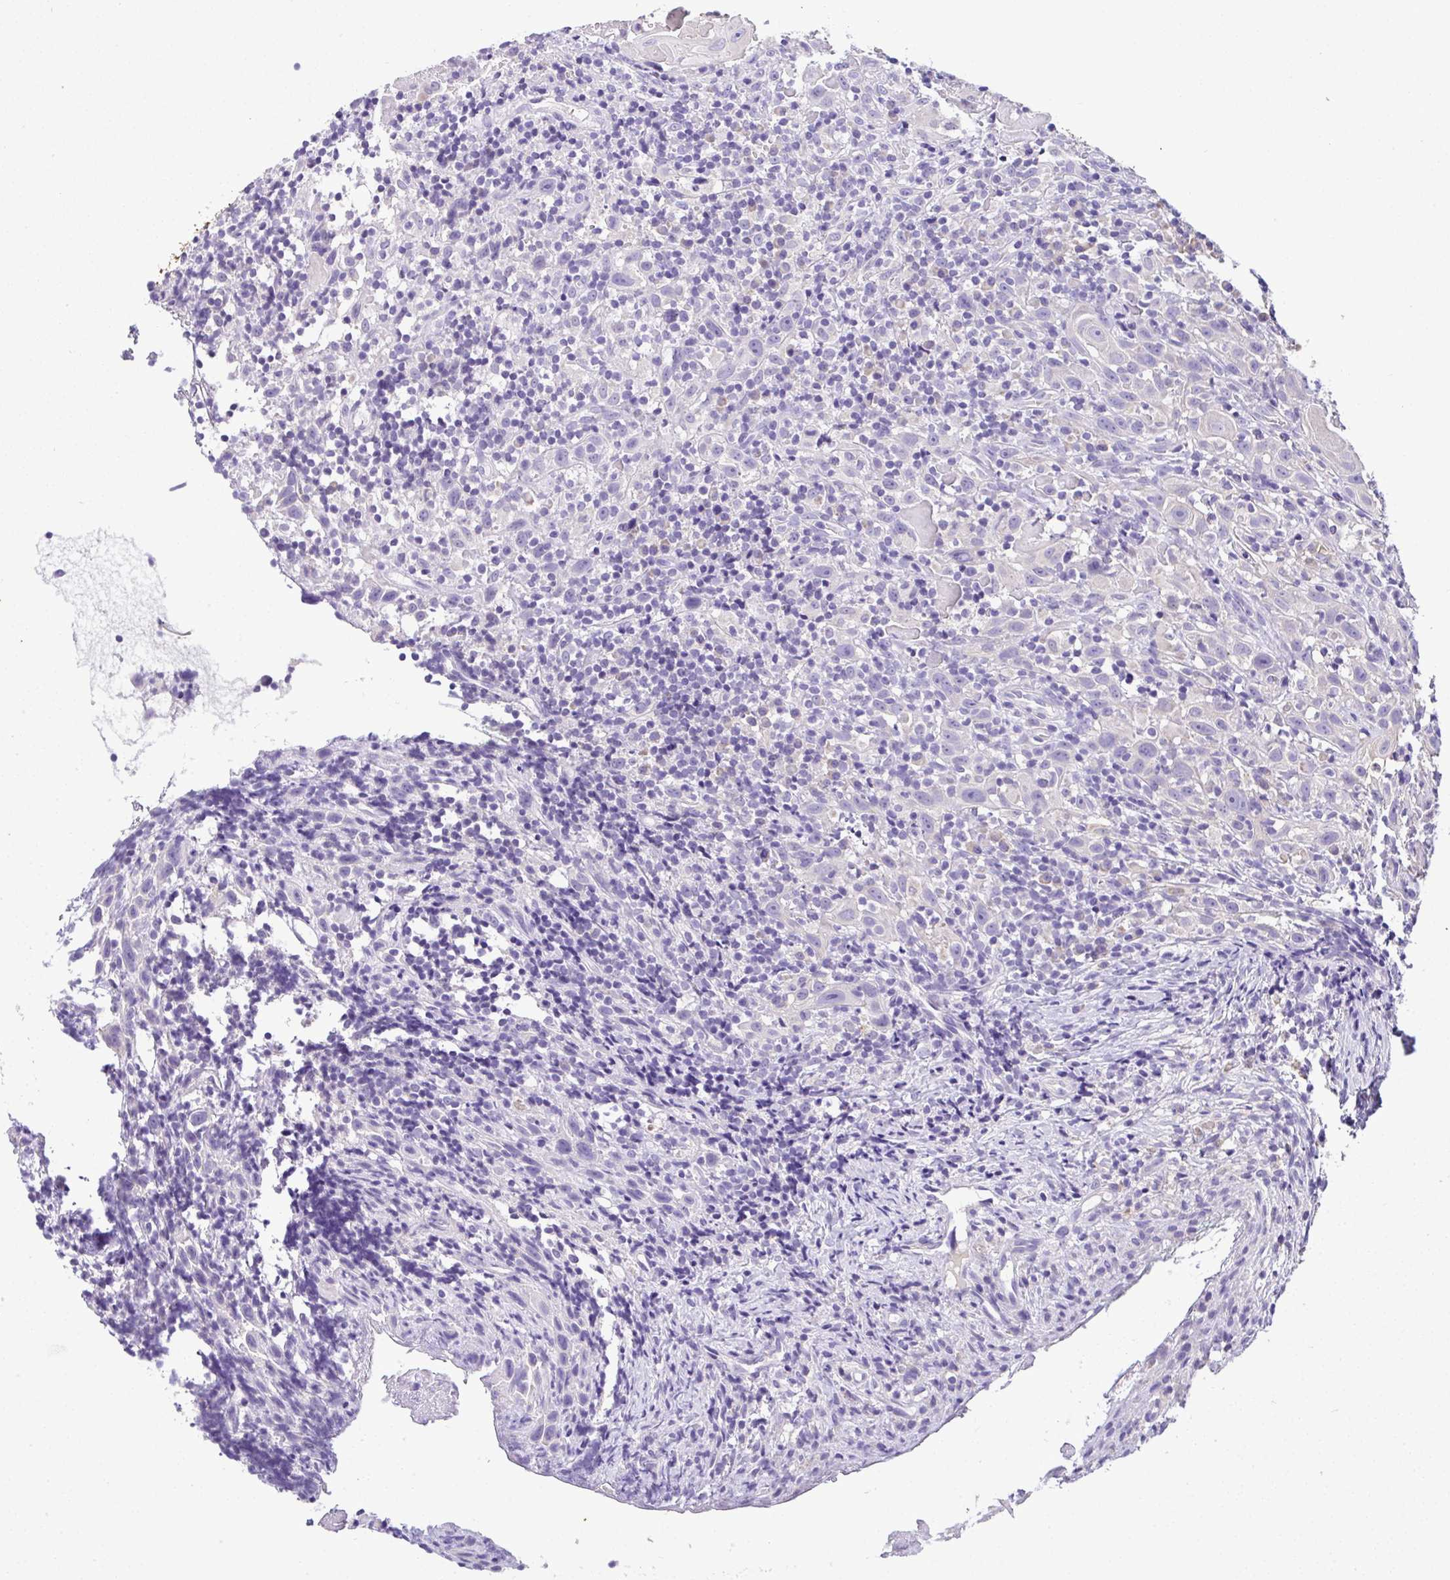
{"staining": {"intensity": "negative", "quantity": "none", "location": "none"}, "tissue": "head and neck cancer", "cell_type": "Tumor cells", "image_type": "cancer", "snomed": [{"axis": "morphology", "description": "Squamous cell carcinoma, NOS"}, {"axis": "topography", "description": "Head-Neck"}], "caption": "Tumor cells show no significant staining in head and neck cancer.", "gene": "ST8SIA2", "patient": {"sex": "female", "age": 95}}